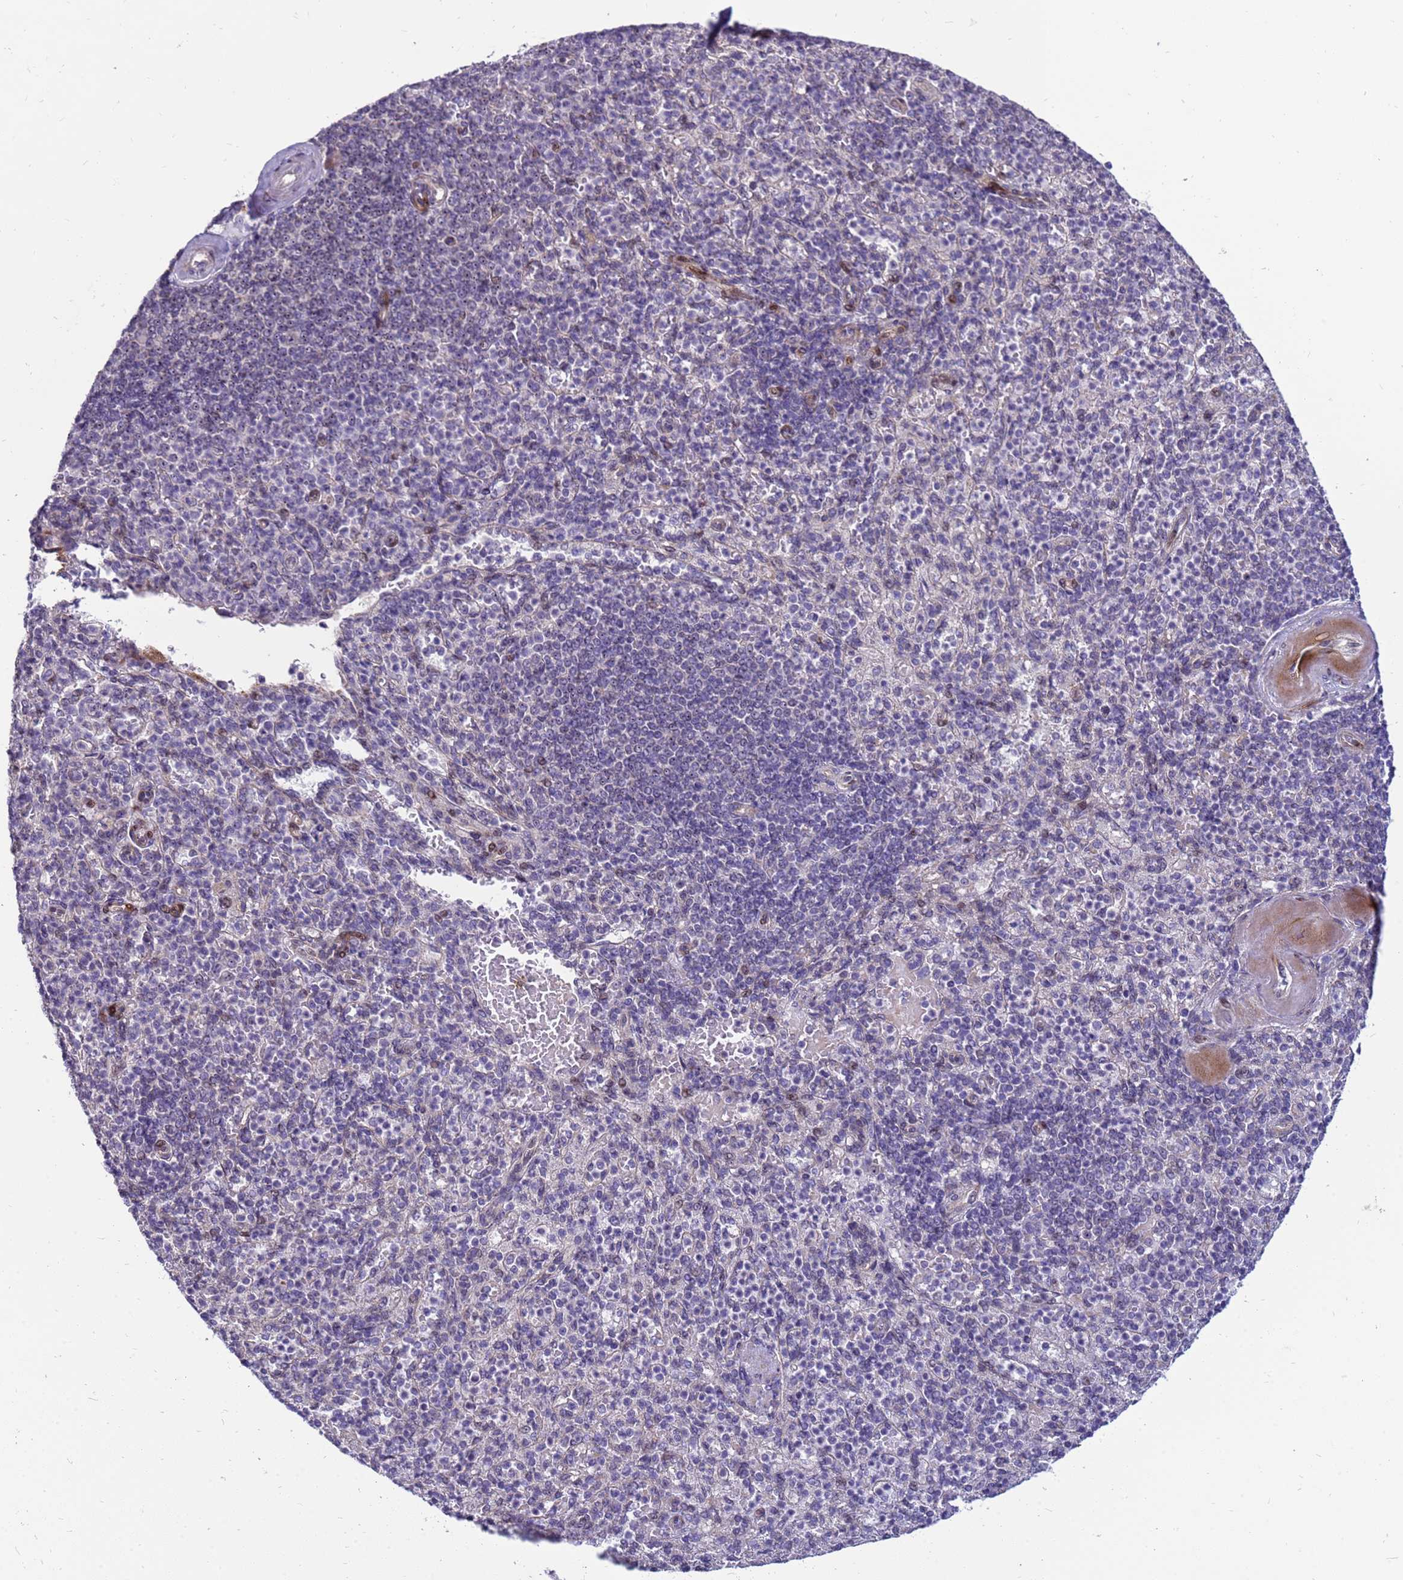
{"staining": {"intensity": "negative", "quantity": "none", "location": "none"}, "tissue": "spleen", "cell_type": "Cells in red pulp", "image_type": "normal", "snomed": [{"axis": "morphology", "description": "Normal tissue, NOS"}, {"axis": "topography", "description": "Spleen"}], "caption": "A micrograph of spleen stained for a protein shows no brown staining in cells in red pulp.", "gene": "RSPO1", "patient": {"sex": "female", "age": 74}}